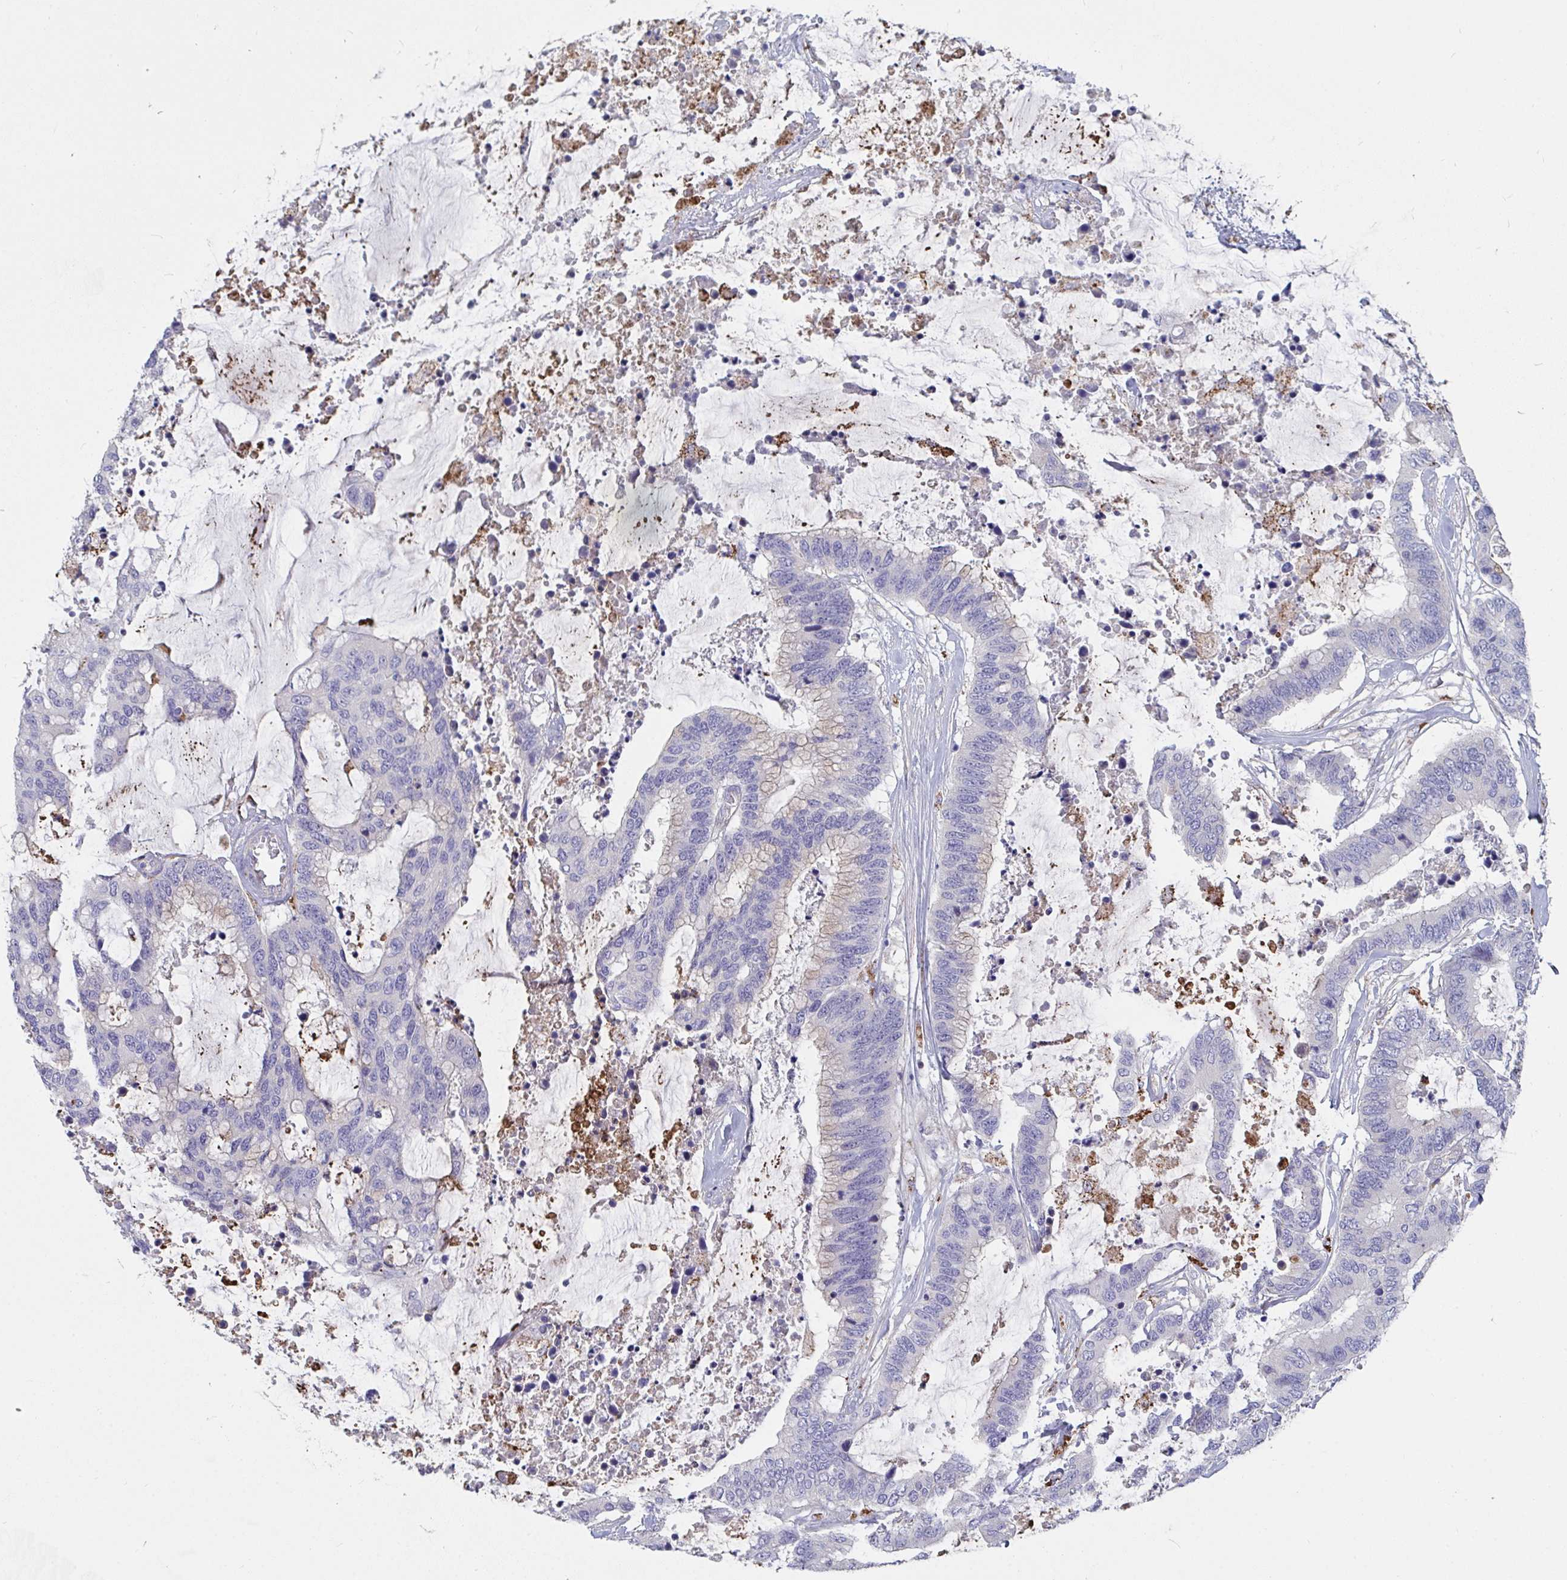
{"staining": {"intensity": "negative", "quantity": "none", "location": "none"}, "tissue": "colorectal cancer", "cell_type": "Tumor cells", "image_type": "cancer", "snomed": [{"axis": "morphology", "description": "Adenocarcinoma, NOS"}, {"axis": "topography", "description": "Rectum"}], "caption": "Adenocarcinoma (colorectal) was stained to show a protein in brown. There is no significant expression in tumor cells. The staining was performed using DAB (3,3'-diaminobenzidine) to visualize the protein expression in brown, while the nuclei were stained in blue with hematoxylin (Magnification: 20x).", "gene": "FAM156B", "patient": {"sex": "female", "age": 59}}